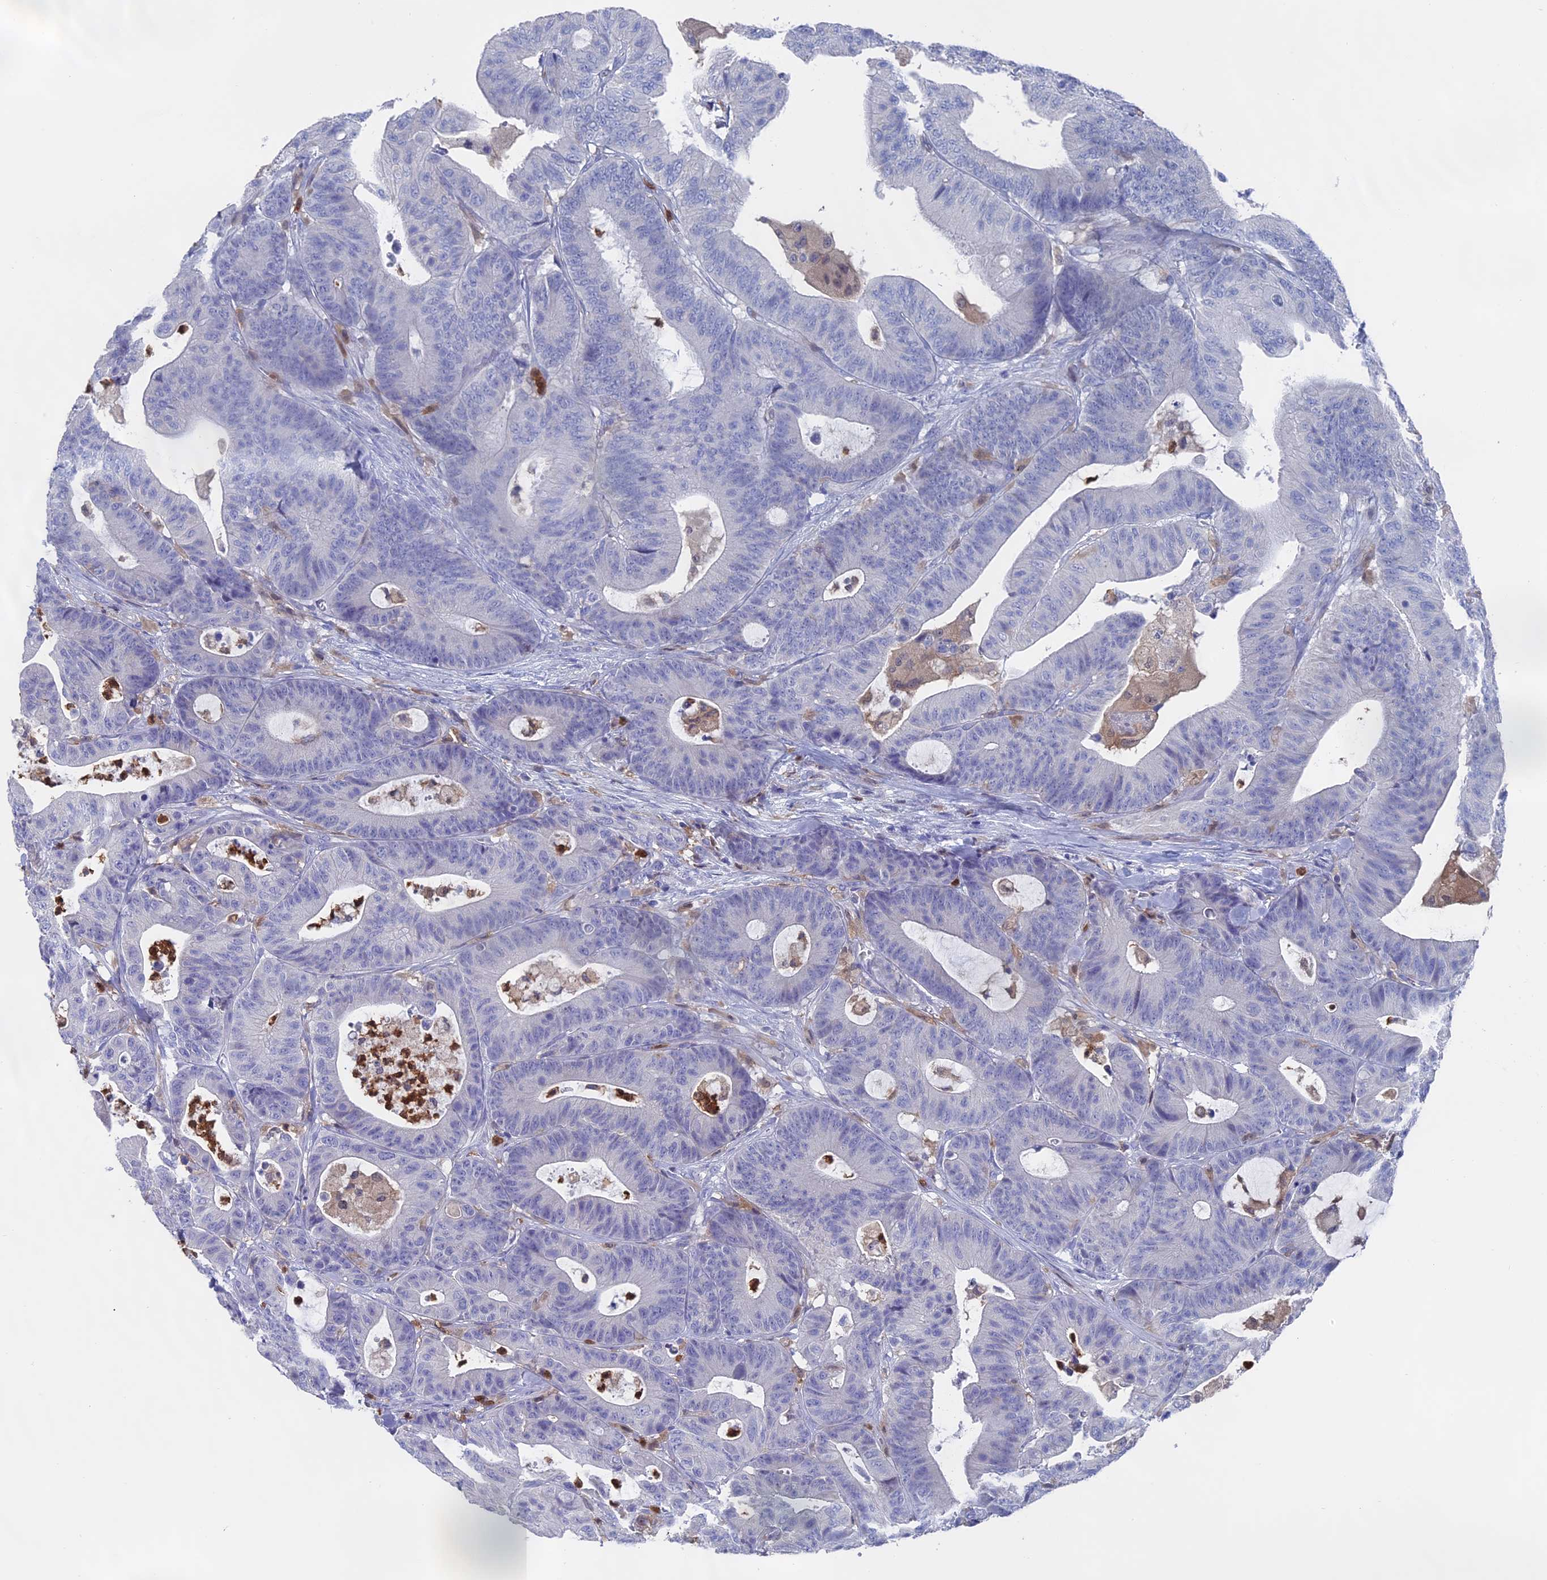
{"staining": {"intensity": "negative", "quantity": "none", "location": "none"}, "tissue": "colorectal cancer", "cell_type": "Tumor cells", "image_type": "cancer", "snomed": [{"axis": "morphology", "description": "Adenocarcinoma, NOS"}, {"axis": "topography", "description": "Colon"}], "caption": "High power microscopy micrograph of an IHC image of colorectal adenocarcinoma, revealing no significant positivity in tumor cells.", "gene": "NCF4", "patient": {"sex": "female", "age": 84}}